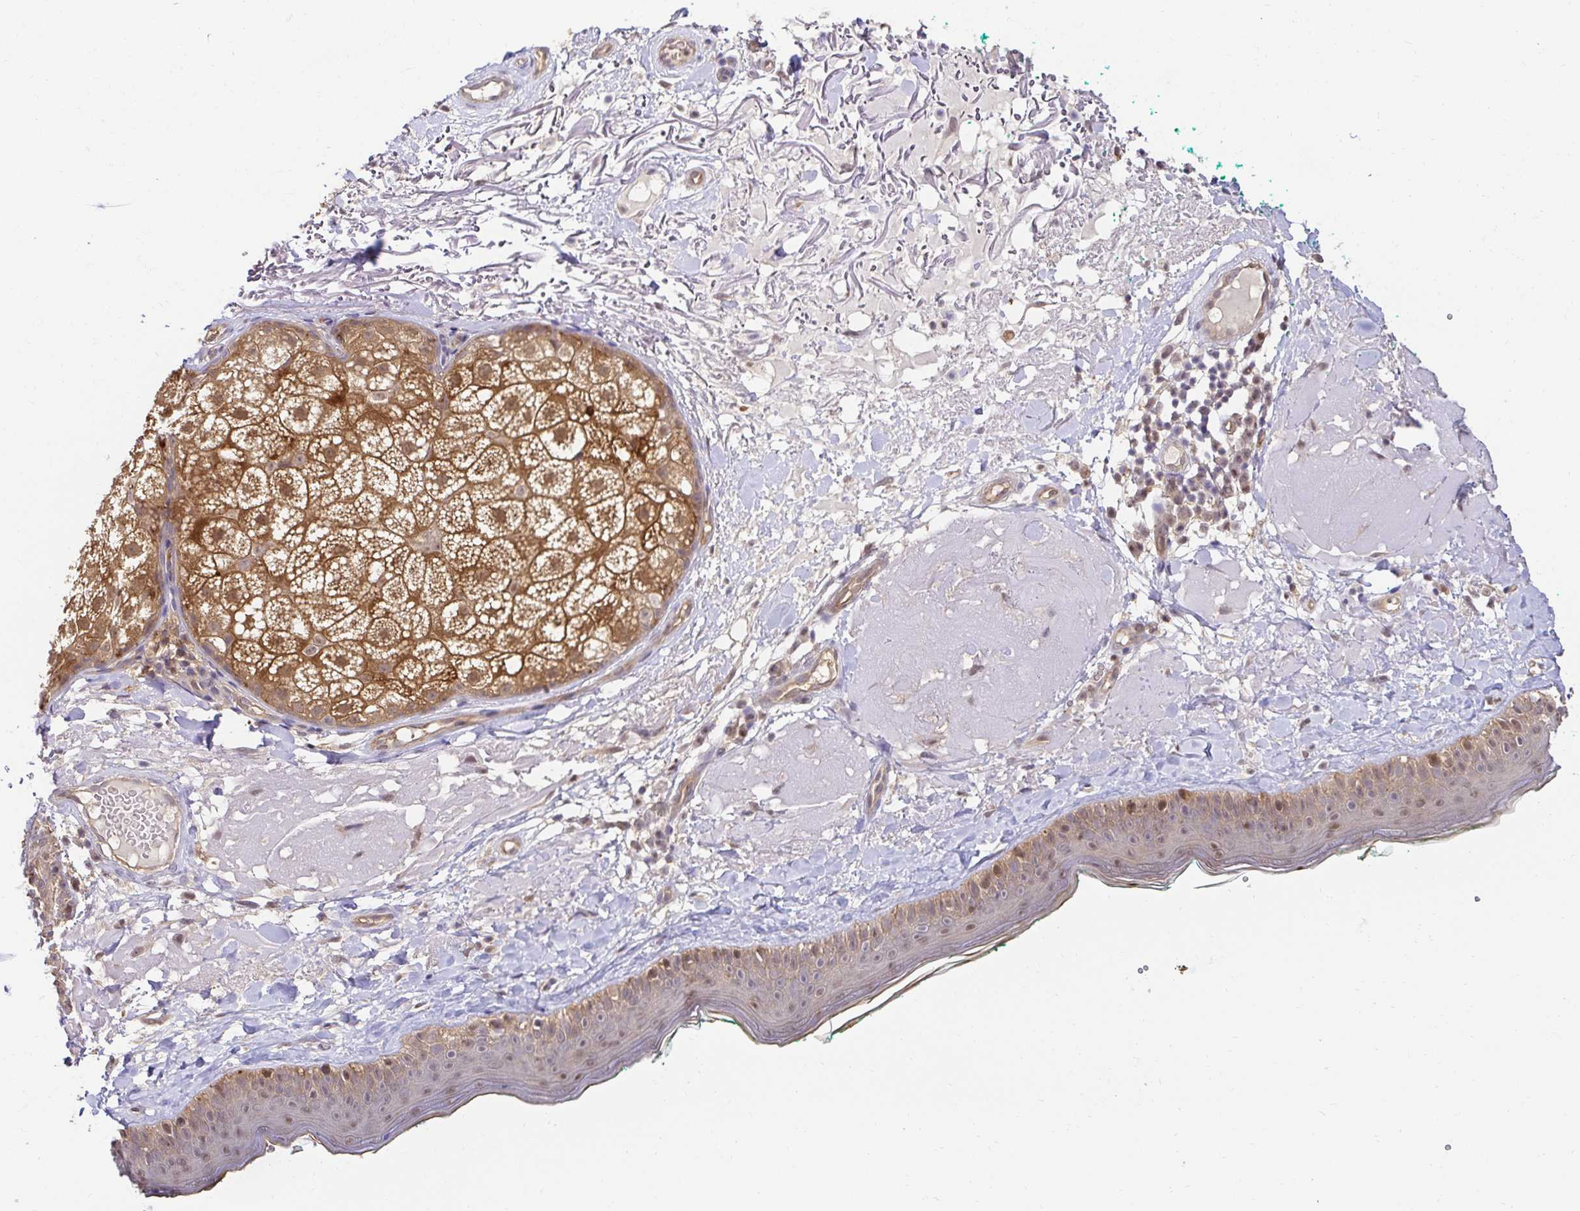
{"staining": {"intensity": "negative", "quantity": "none", "location": "none"}, "tissue": "skin", "cell_type": "Fibroblasts", "image_type": "normal", "snomed": [{"axis": "morphology", "description": "Normal tissue, NOS"}, {"axis": "topography", "description": "Skin"}], "caption": "A high-resolution photomicrograph shows immunohistochemistry staining of benign skin, which shows no significant staining in fibroblasts. Brightfield microscopy of immunohistochemistry (IHC) stained with DAB (brown) and hematoxylin (blue), captured at high magnification.", "gene": "PSMA4", "patient": {"sex": "male", "age": 73}}